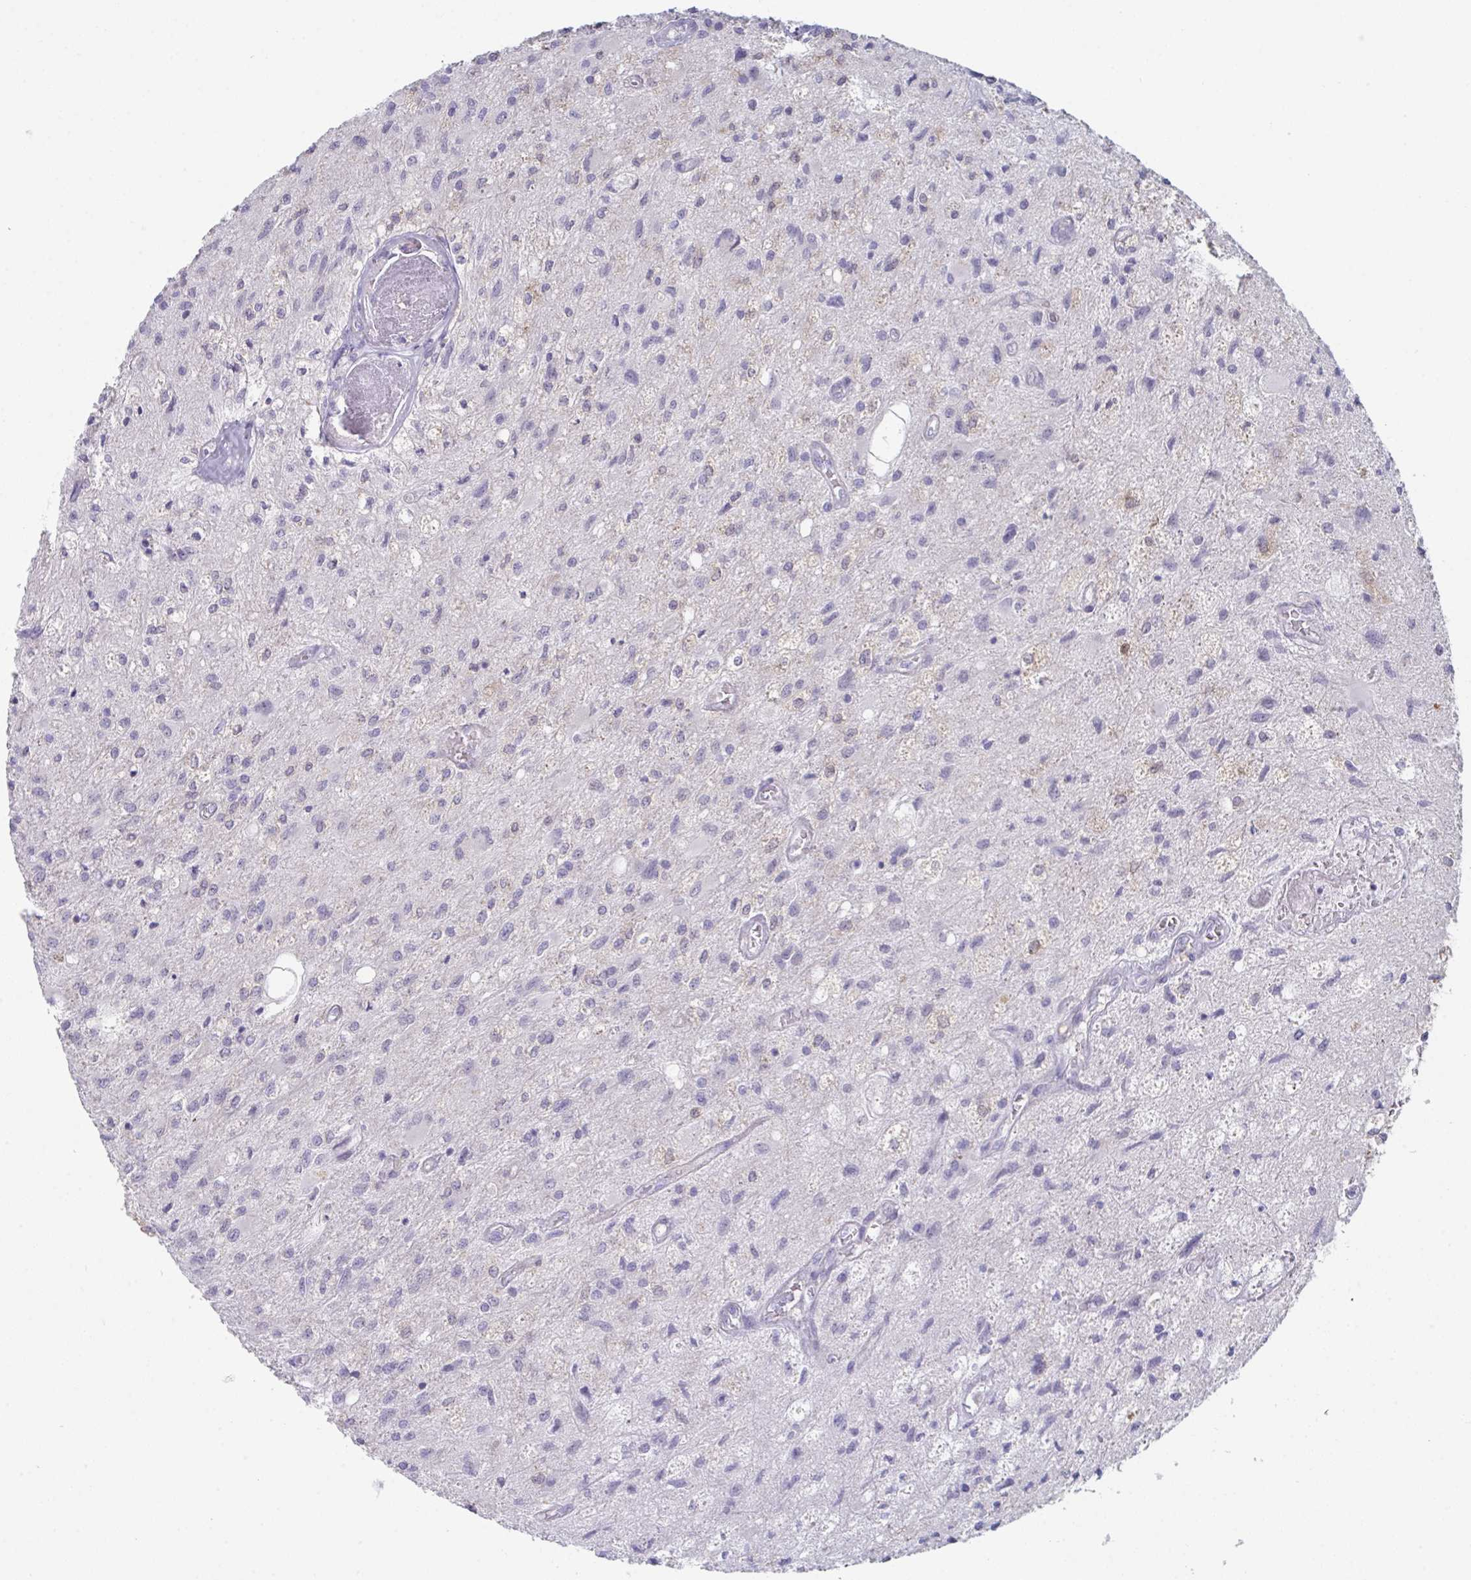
{"staining": {"intensity": "negative", "quantity": "none", "location": "none"}, "tissue": "glioma", "cell_type": "Tumor cells", "image_type": "cancer", "snomed": [{"axis": "morphology", "description": "Glioma, malignant, High grade"}, {"axis": "topography", "description": "Brain"}], "caption": "Immunohistochemistry (IHC) photomicrograph of glioma stained for a protein (brown), which reveals no expression in tumor cells. Brightfield microscopy of immunohistochemistry (IHC) stained with DAB (3,3'-diaminobenzidine) (brown) and hematoxylin (blue), captured at high magnification.", "gene": "DISP2", "patient": {"sex": "female", "age": 70}}